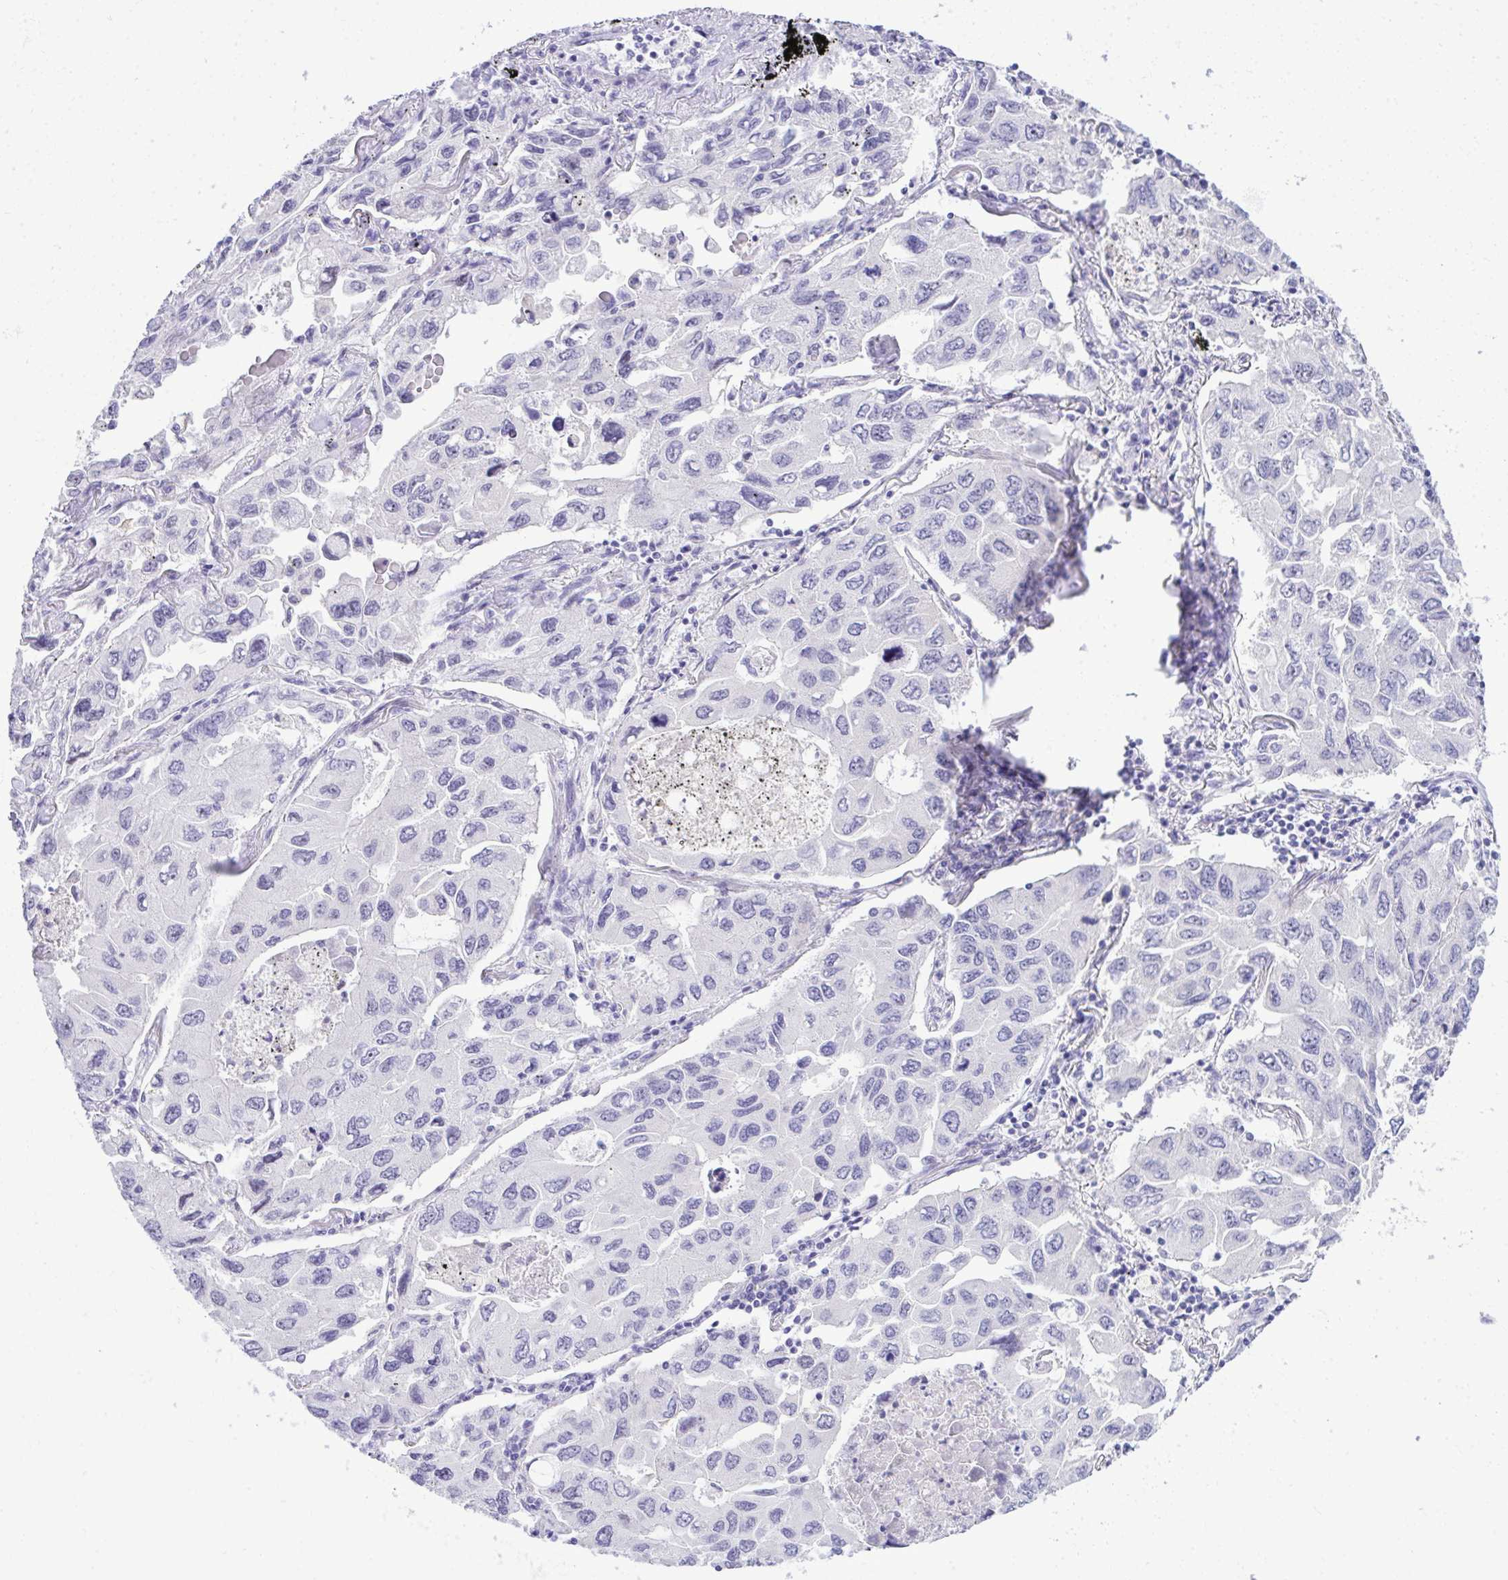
{"staining": {"intensity": "negative", "quantity": "none", "location": "none"}, "tissue": "lung cancer", "cell_type": "Tumor cells", "image_type": "cancer", "snomed": [{"axis": "morphology", "description": "Adenocarcinoma, NOS"}, {"axis": "topography", "description": "Lung"}], "caption": "Immunohistochemistry (IHC) image of lung cancer (adenocarcinoma) stained for a protein (brown), which exhibits no staining in tumor cells.", "gene": "EID3", "patient": {"sex": "male", "age": 64}}